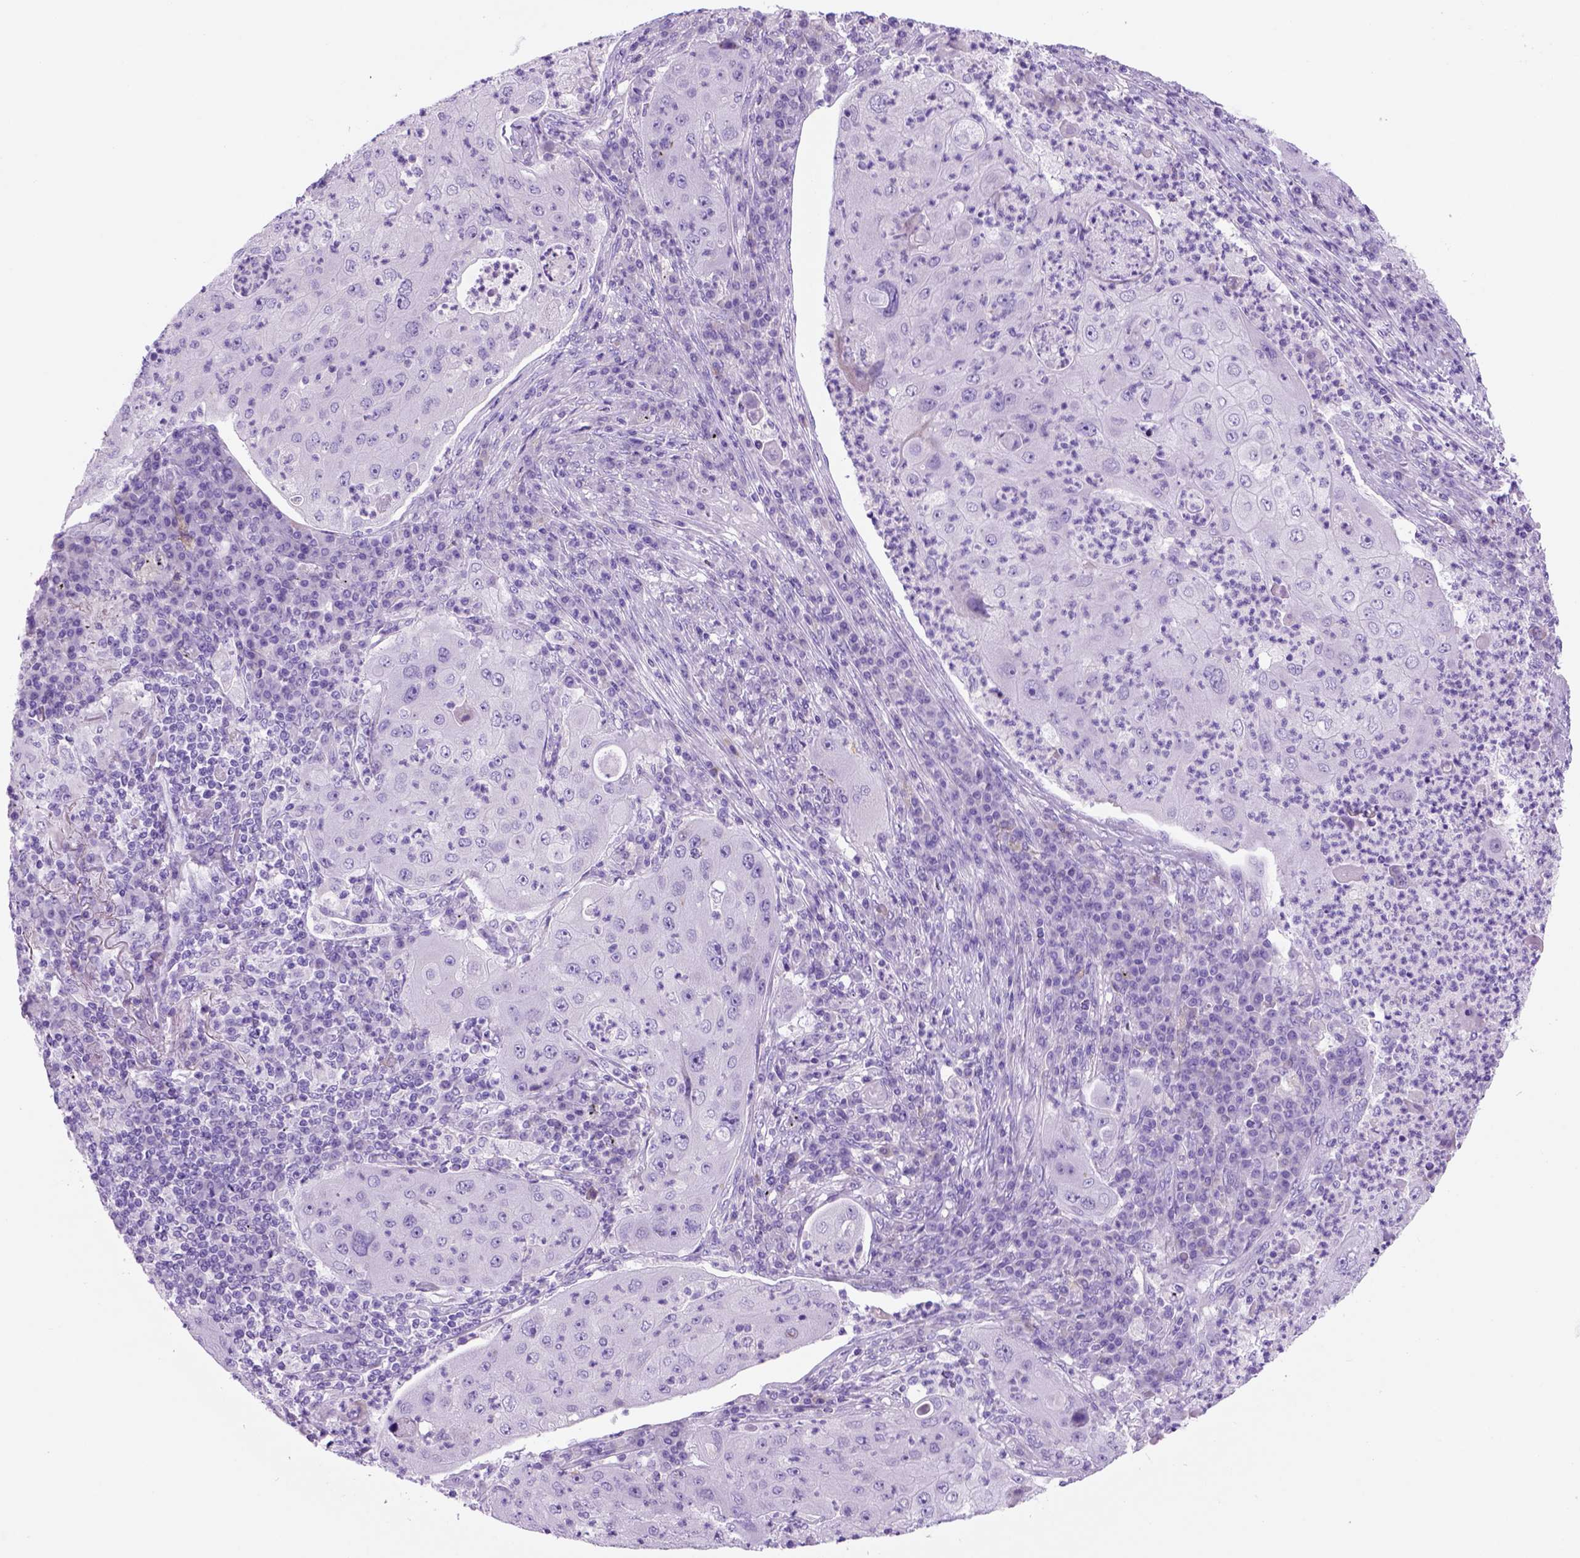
{"staining": {"intensity": "negative", "quantity": "none", "location": "none"}, "tissue": "lung cancer", "cell_type": "Tumor cells", "image_type": "cancer", "snomed": [{"axis": "morphology", "description": "Squamous cell carcinoma, NOS"}, {"axis": "topography", "description": "Lung"}], "caption": "Photomicrograph shows no protein expression in tumor cells of lung squamous cell carcinoma tissue.", "gene": "HHIPL2", "patient": {"sex": "female", "age": 59}}